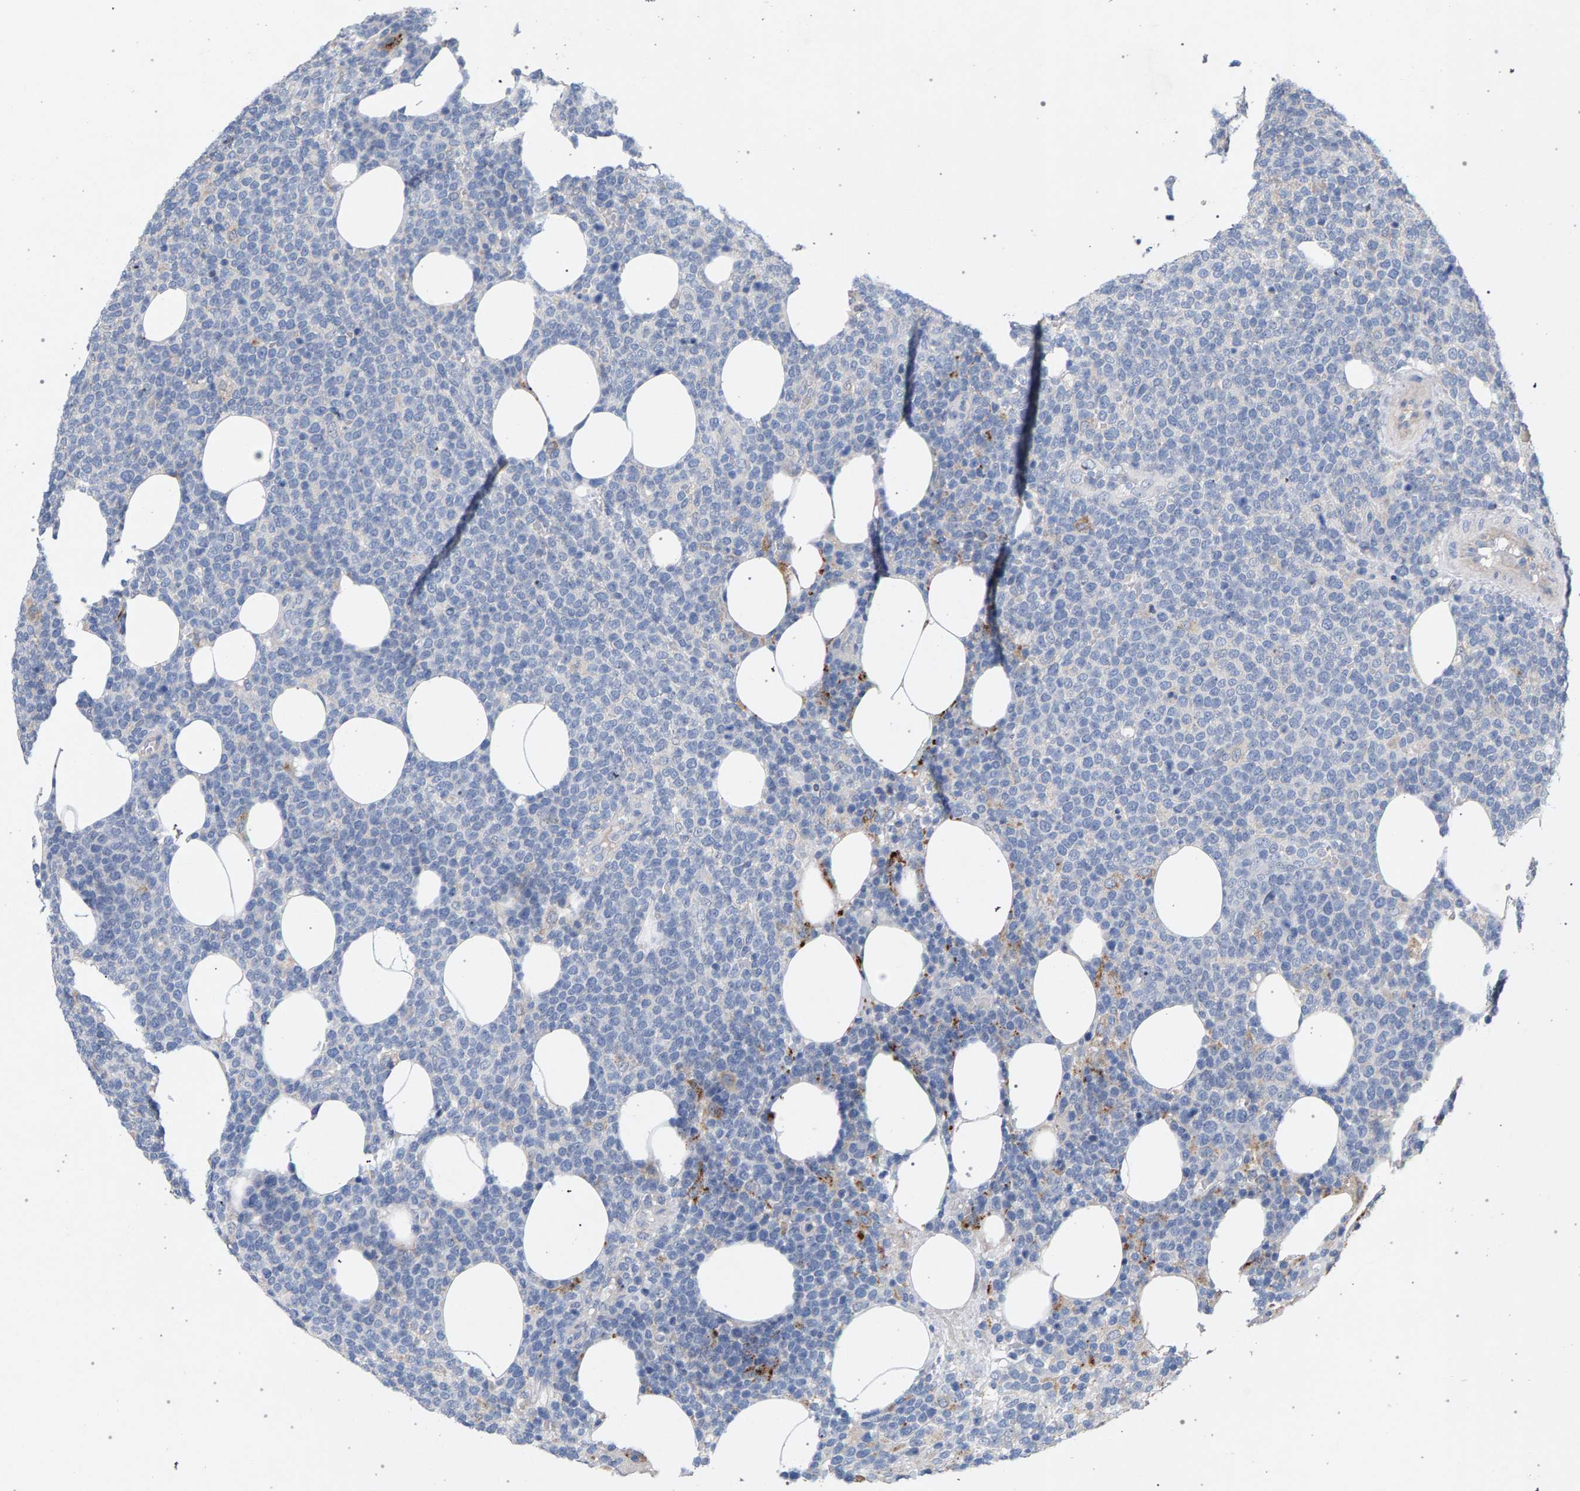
{"staining": {"intensity": "negative", "quantity": "none", "location": "none"}, "tissue": "lymphoma", "cell_type": "Tumor cells", "image_type": "cancer", "snomed": [{"axis": "morphology", "description": "Malignant lymphoma, non-Hodgkin's type, High grade"}, {"axis": "topography", "description": "Lymph node"}], "caption": "Tumor cells show no significant staining in malignant lymphoma, non-Hodgkin's type (high-grade).", "gene": "MAMDC2", "patient": {"sex": "male", "age": 61}}